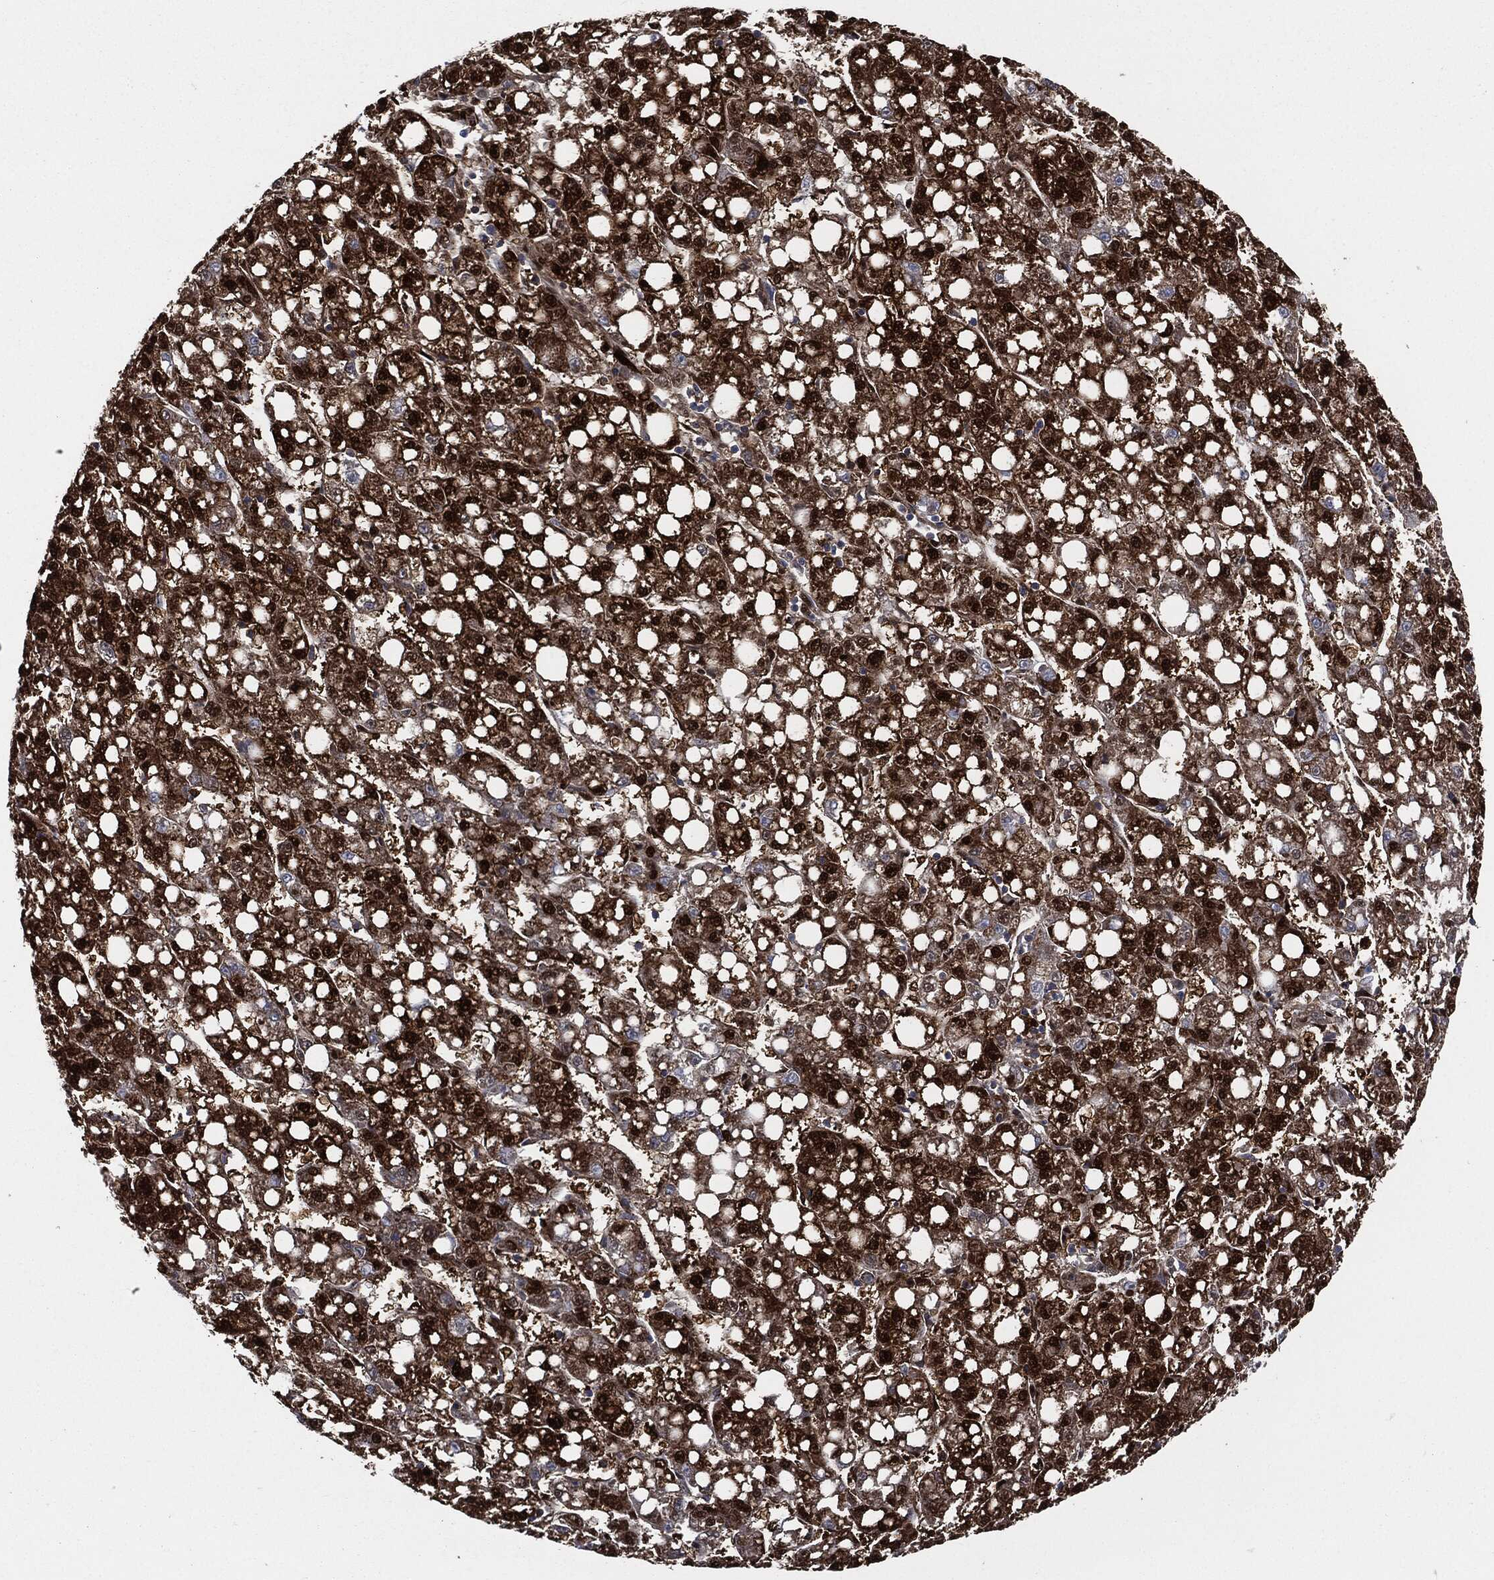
{"staining": {"intensity": "strong", "quantity": "25%-75%", "location": "cytoplasmic/membranous,nuclear"}, "tissue": "liver cancer", "cell_type": "Tumor cells", "image_type": "cancer", "snomed": [{"axis": "morphology", "description": "Carcinoma, Hepatocellular, NOS"}, {"axis": "topography", "description": "Liver"}], "caption": "Protein expression by immunohistochemistry (IHC) shows strong cytoplasmic/membranous and nuclear staining in approximately 25%-75% of tumor cells in hepatocellular carcinoma (liver).", "gene": "DCTN1", "patient": {"sex": "female", "age": 65}}